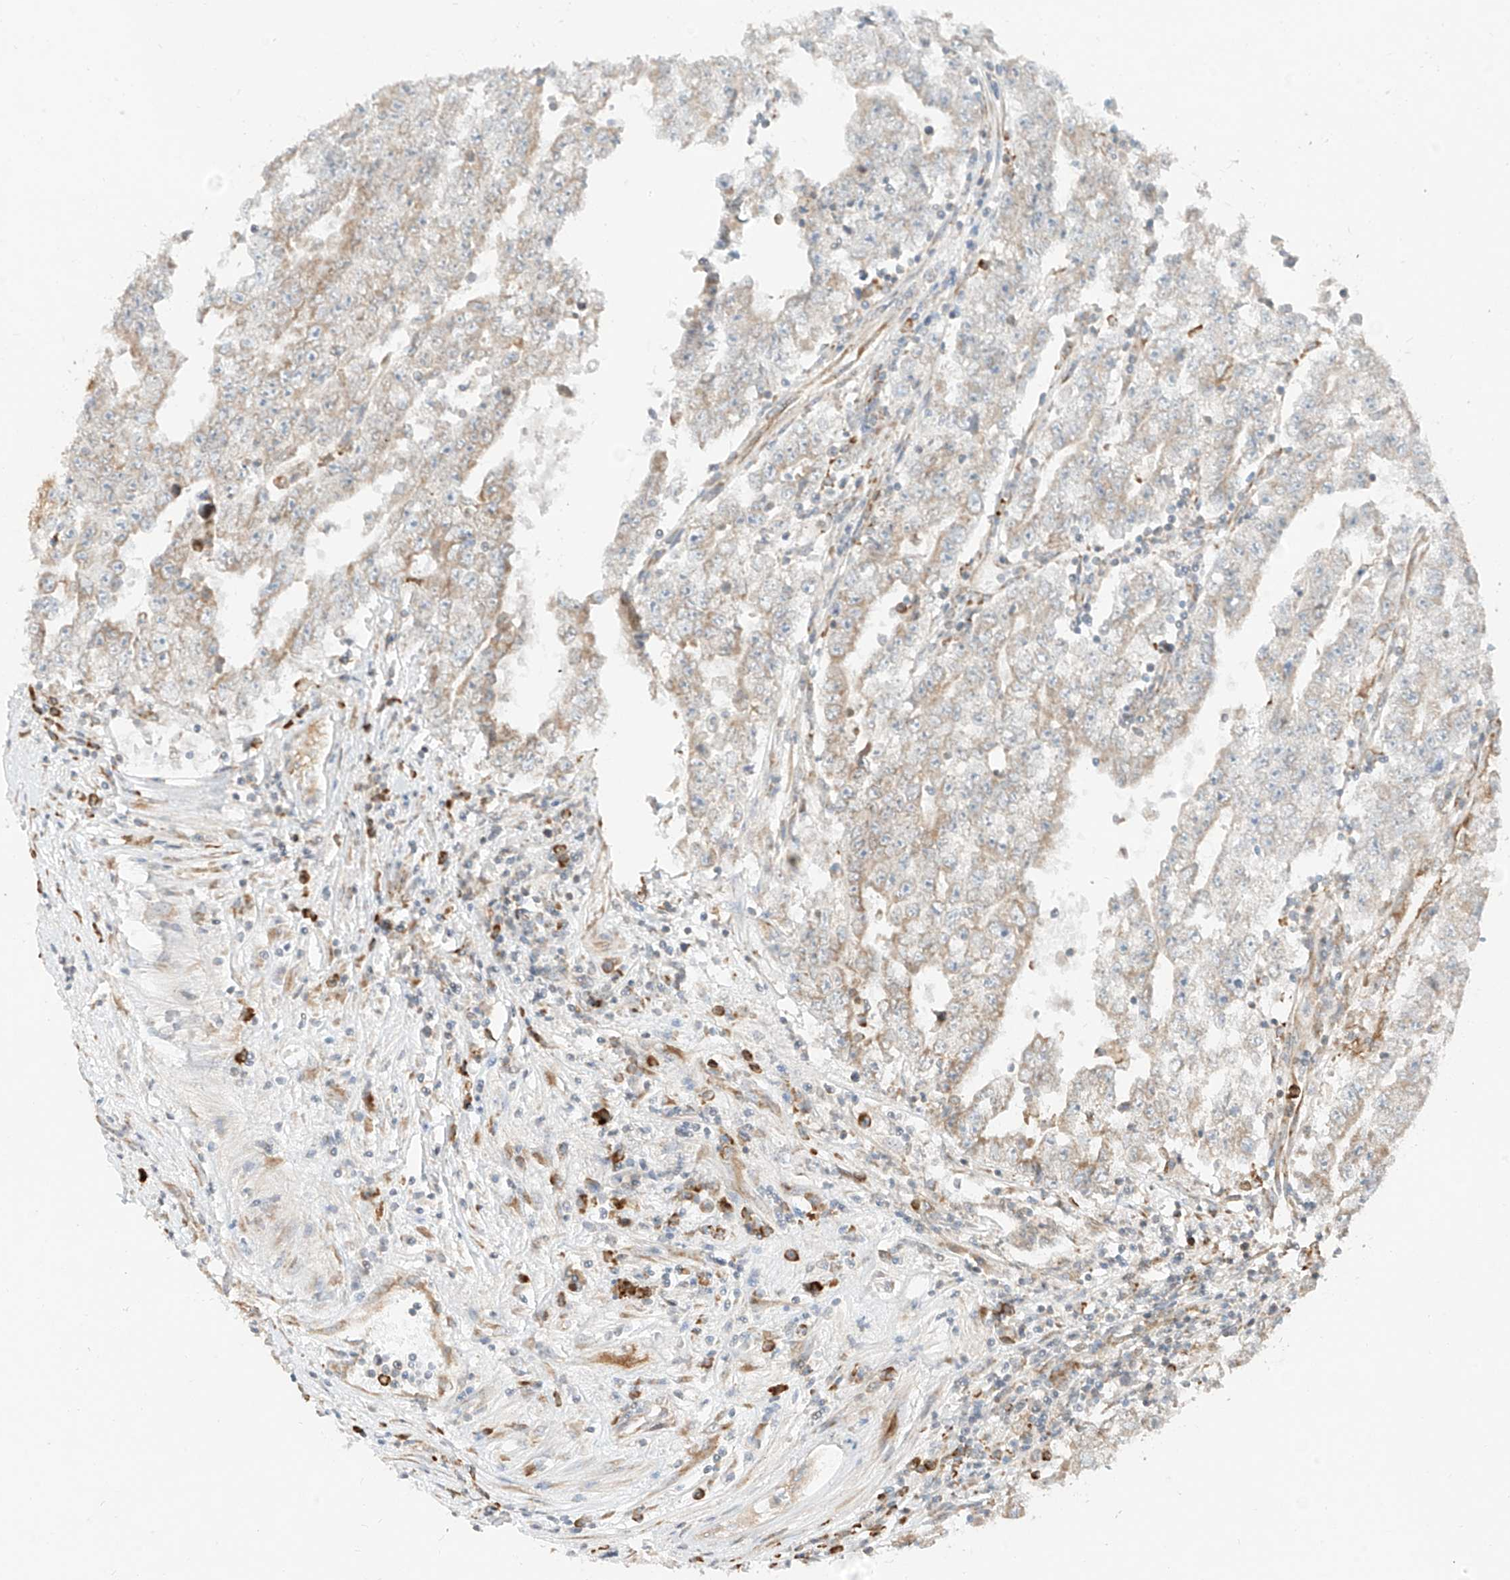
{"staining": {"intensity": "weak", "quantity": "<25%", "location": "cytoplasmic/membranous"}, "tissue": "testis cancer", "cell_type": "Tumor cells", "image_type": "cancer", "snomed": [{"axis": "morphology", "description": "Carcinoma, Embryonal, NOS"}, {"axis": "topography", "description": "Testis"}], "caption": "DAB immunohistochemical staining of testis embryonal carcinoma exhibits no significant expression in tumor cells.", "gene": "STT3A", "patient": {"sex": "male", "age": 25}}